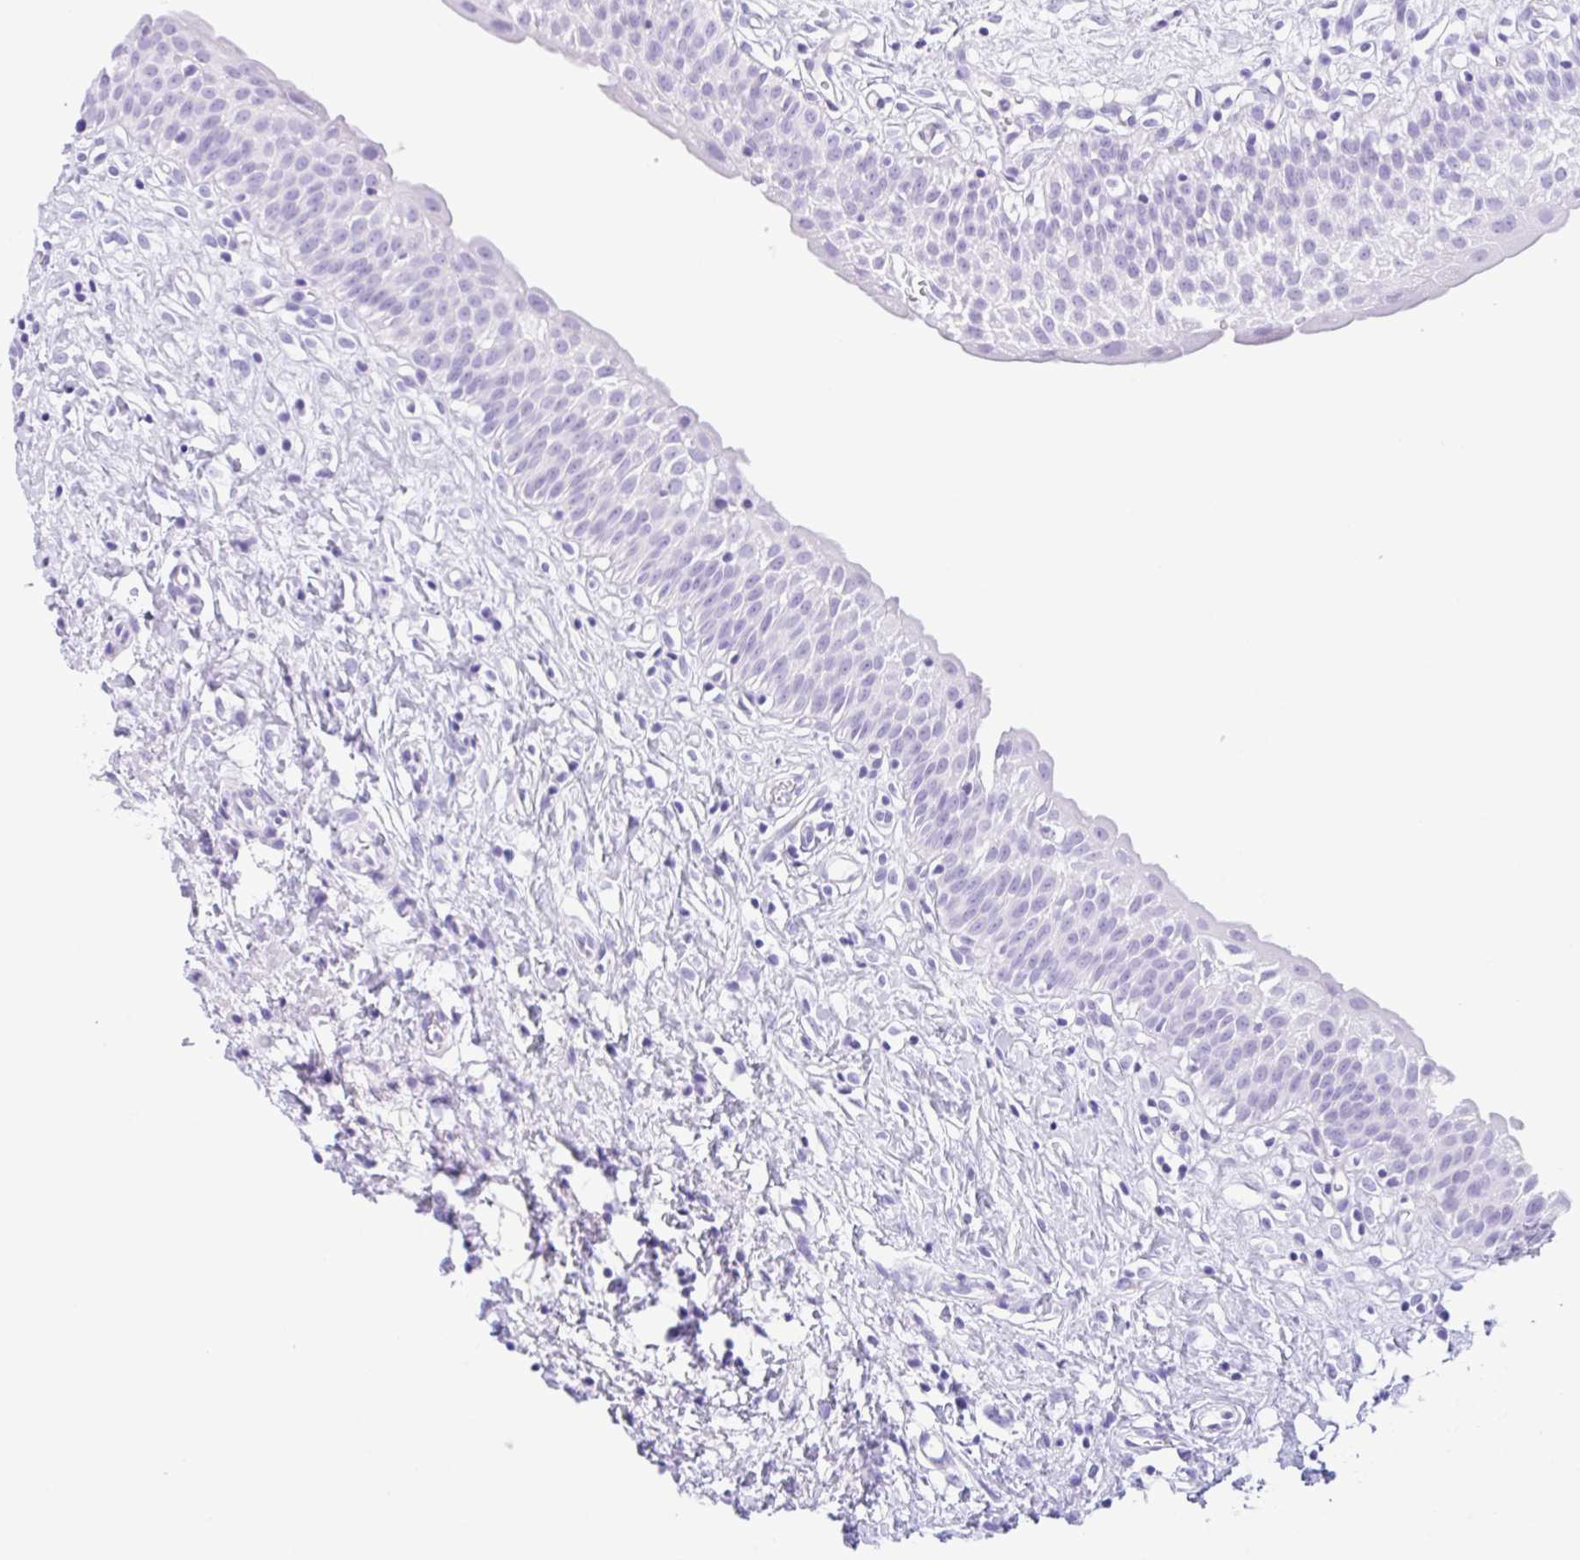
{"staining": {"intensity": "negative", "quantity": "none", "location": "none"}, "tissue": "urinary bladder", "cell_type": "Urothelial cells", "image_type": "normal", "snomed": [{"axis": "morphology", "description": "Normal tissue, NOS"}, {"axis": "topography", "description": "Urinary bladder"}], "caption": "An immunohistochemistry image of normal urinary bladder is shown. There is no staining in urothelial cells of urinary bladder.", "gene": "CPA1", "patient": {"sex": "male", "age": 51}}